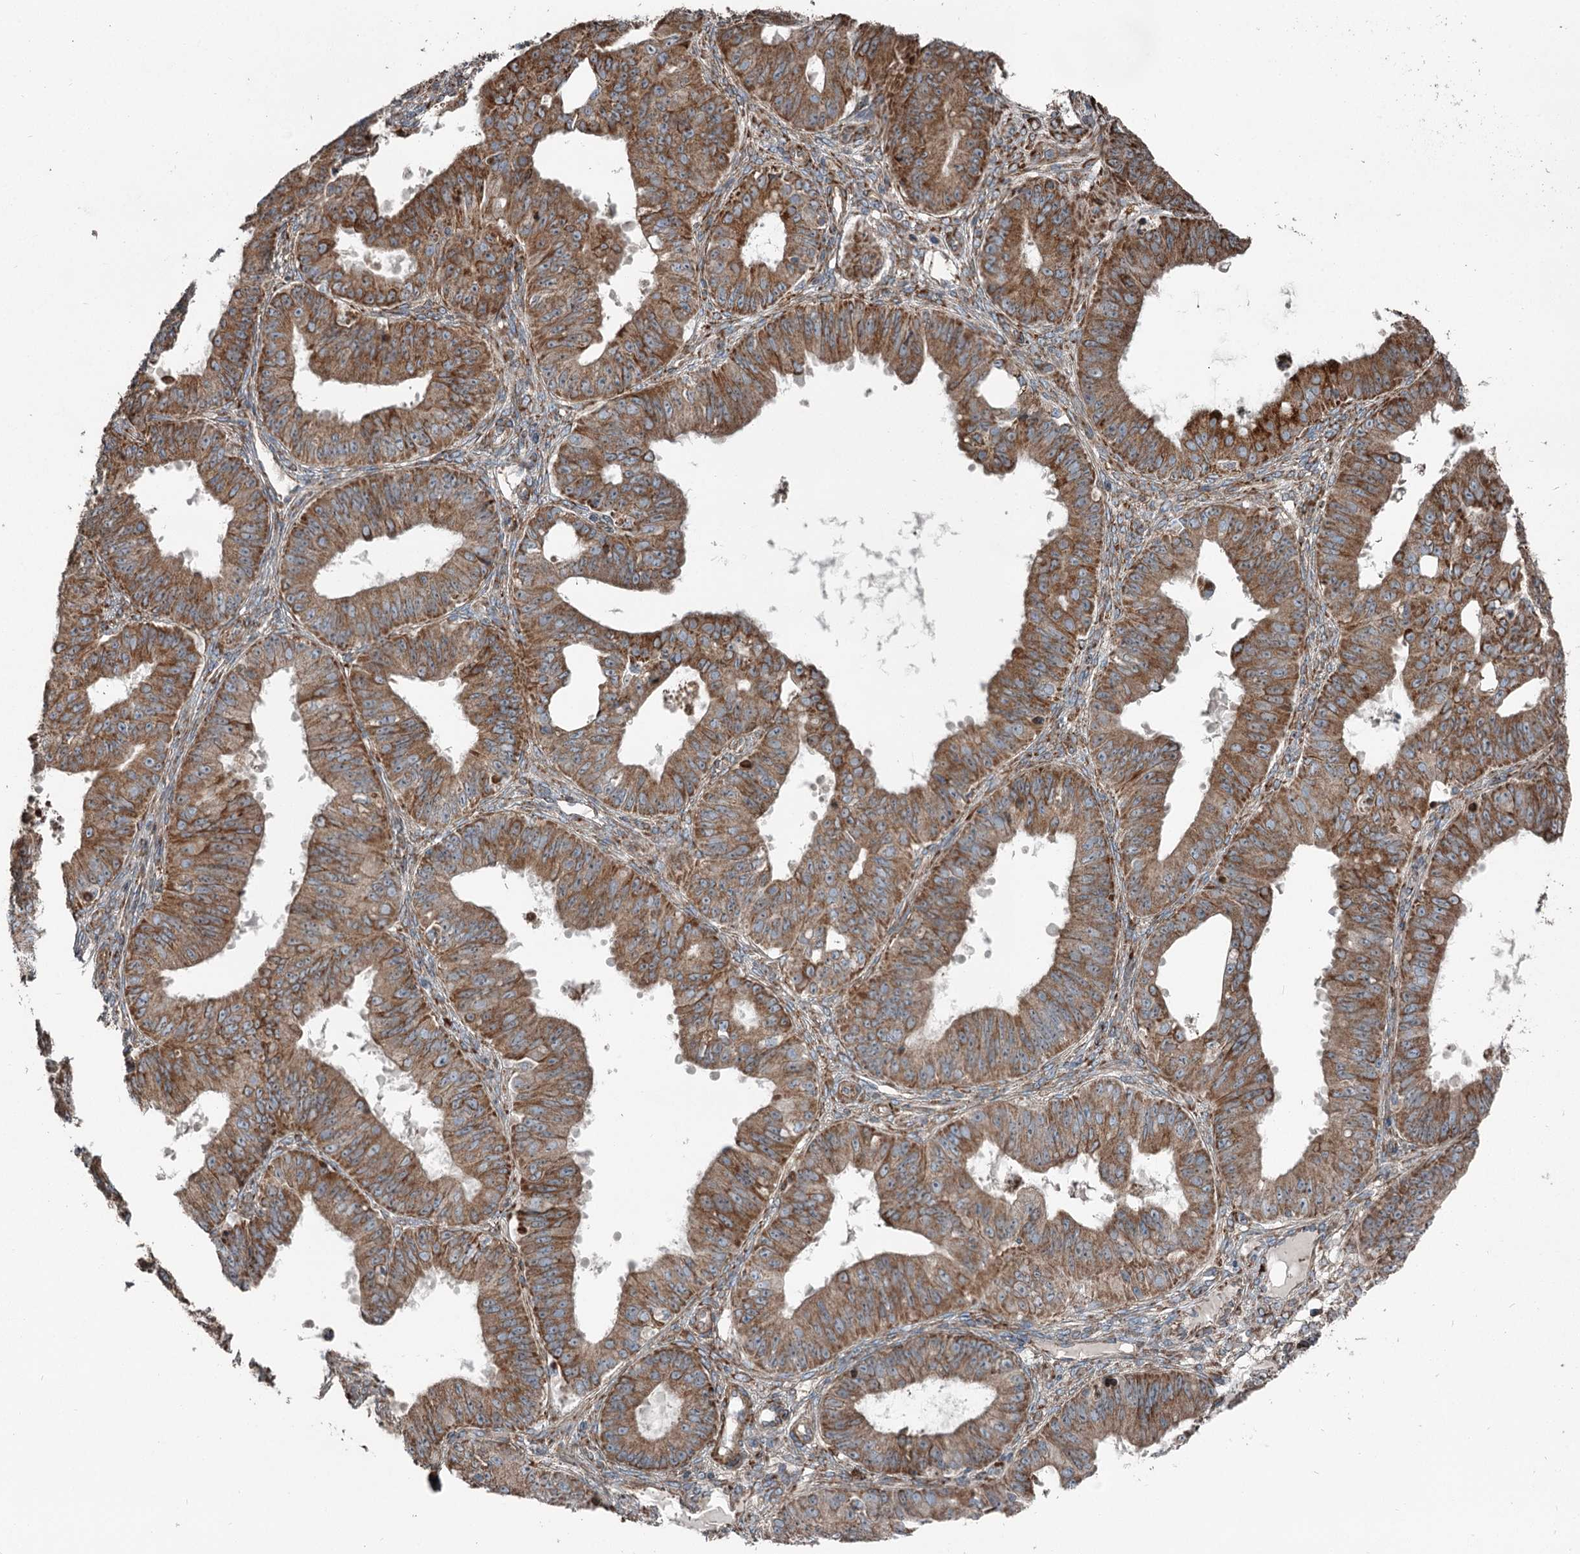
{"staining": {"intensity": "moderate", "quantity": ">75%", "location": "cytoplasmic/membranous"}, "tissue": "ovarian cancer", "cell_type": "Tumor cells", "image_type": "cancer", "snomed": [{"axis": "morphology", "description": "Carcinoma, endometroid"}, {"axis": "topography", "description": "Appendix"}, {"axis": "topography", "description": "Ovary"}], "caption": "DAB immunohistochemical staining of human ovarian cancer reveals moderate cytoplasmic/membranous protein staining in approximately >75% of tumor cells.", "gene": "RASSF8", "patient": {"sex": "female", "age": 42}}